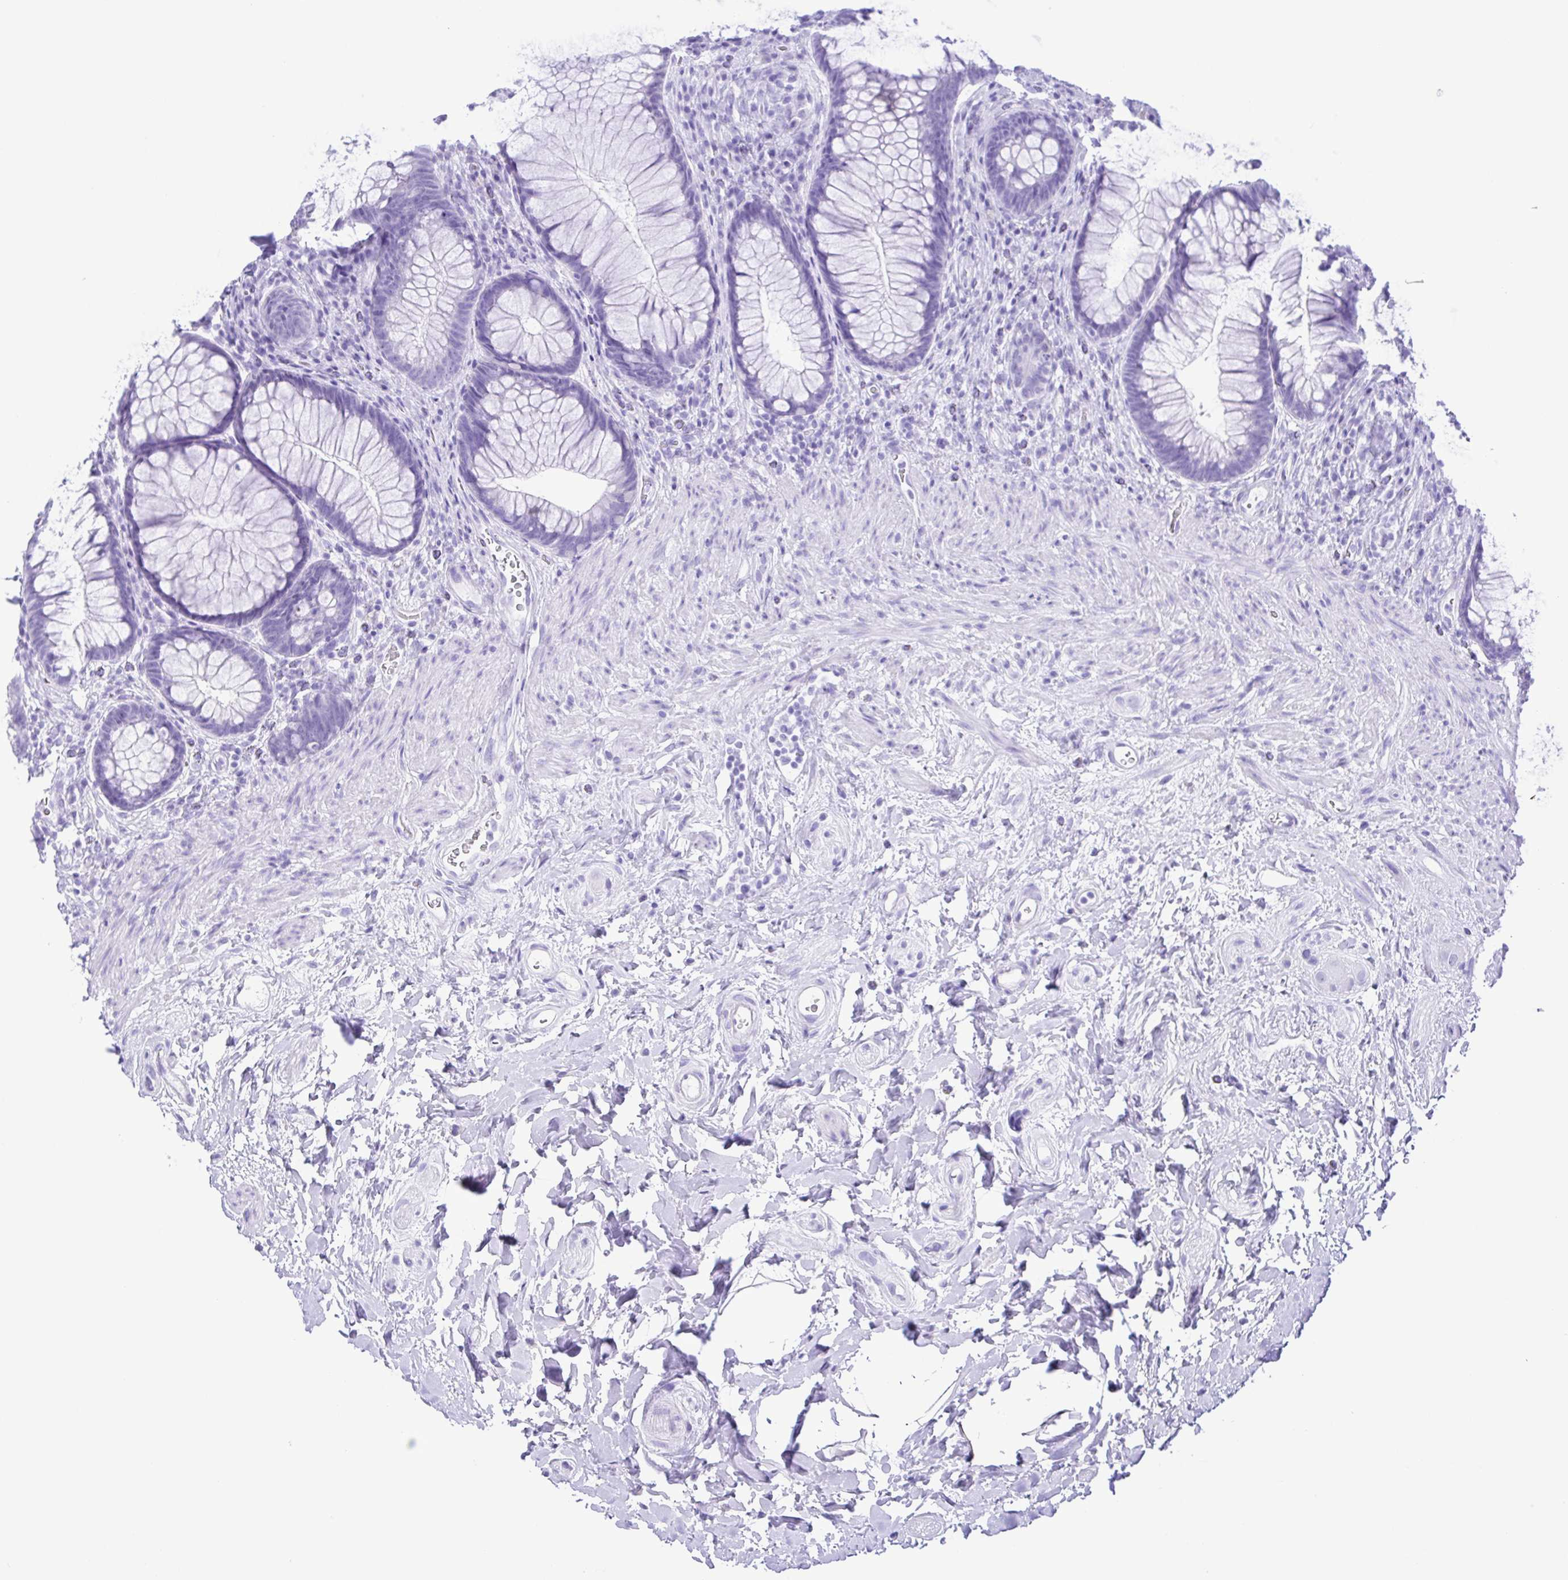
{"staining": {"intensity": "negative", "quantity": "none", "location": "none"}, "tissue": "rectum", "cell_type": "Glandular cells", "image_type": "normal", "snomed": [{"axis": "morphology", "description": "Normal tissue, NOS"}, {"axis": "topography", "description": "Smooth muscle"}, {"axis": "topography", "description": "Rectum"}], "caption": "Immunohistochemical staining of unremarkable human rectum reveals no significant staining in glandular cells.", "gene": "ERP27", "patient": {"sex": "male", "age": 53}}